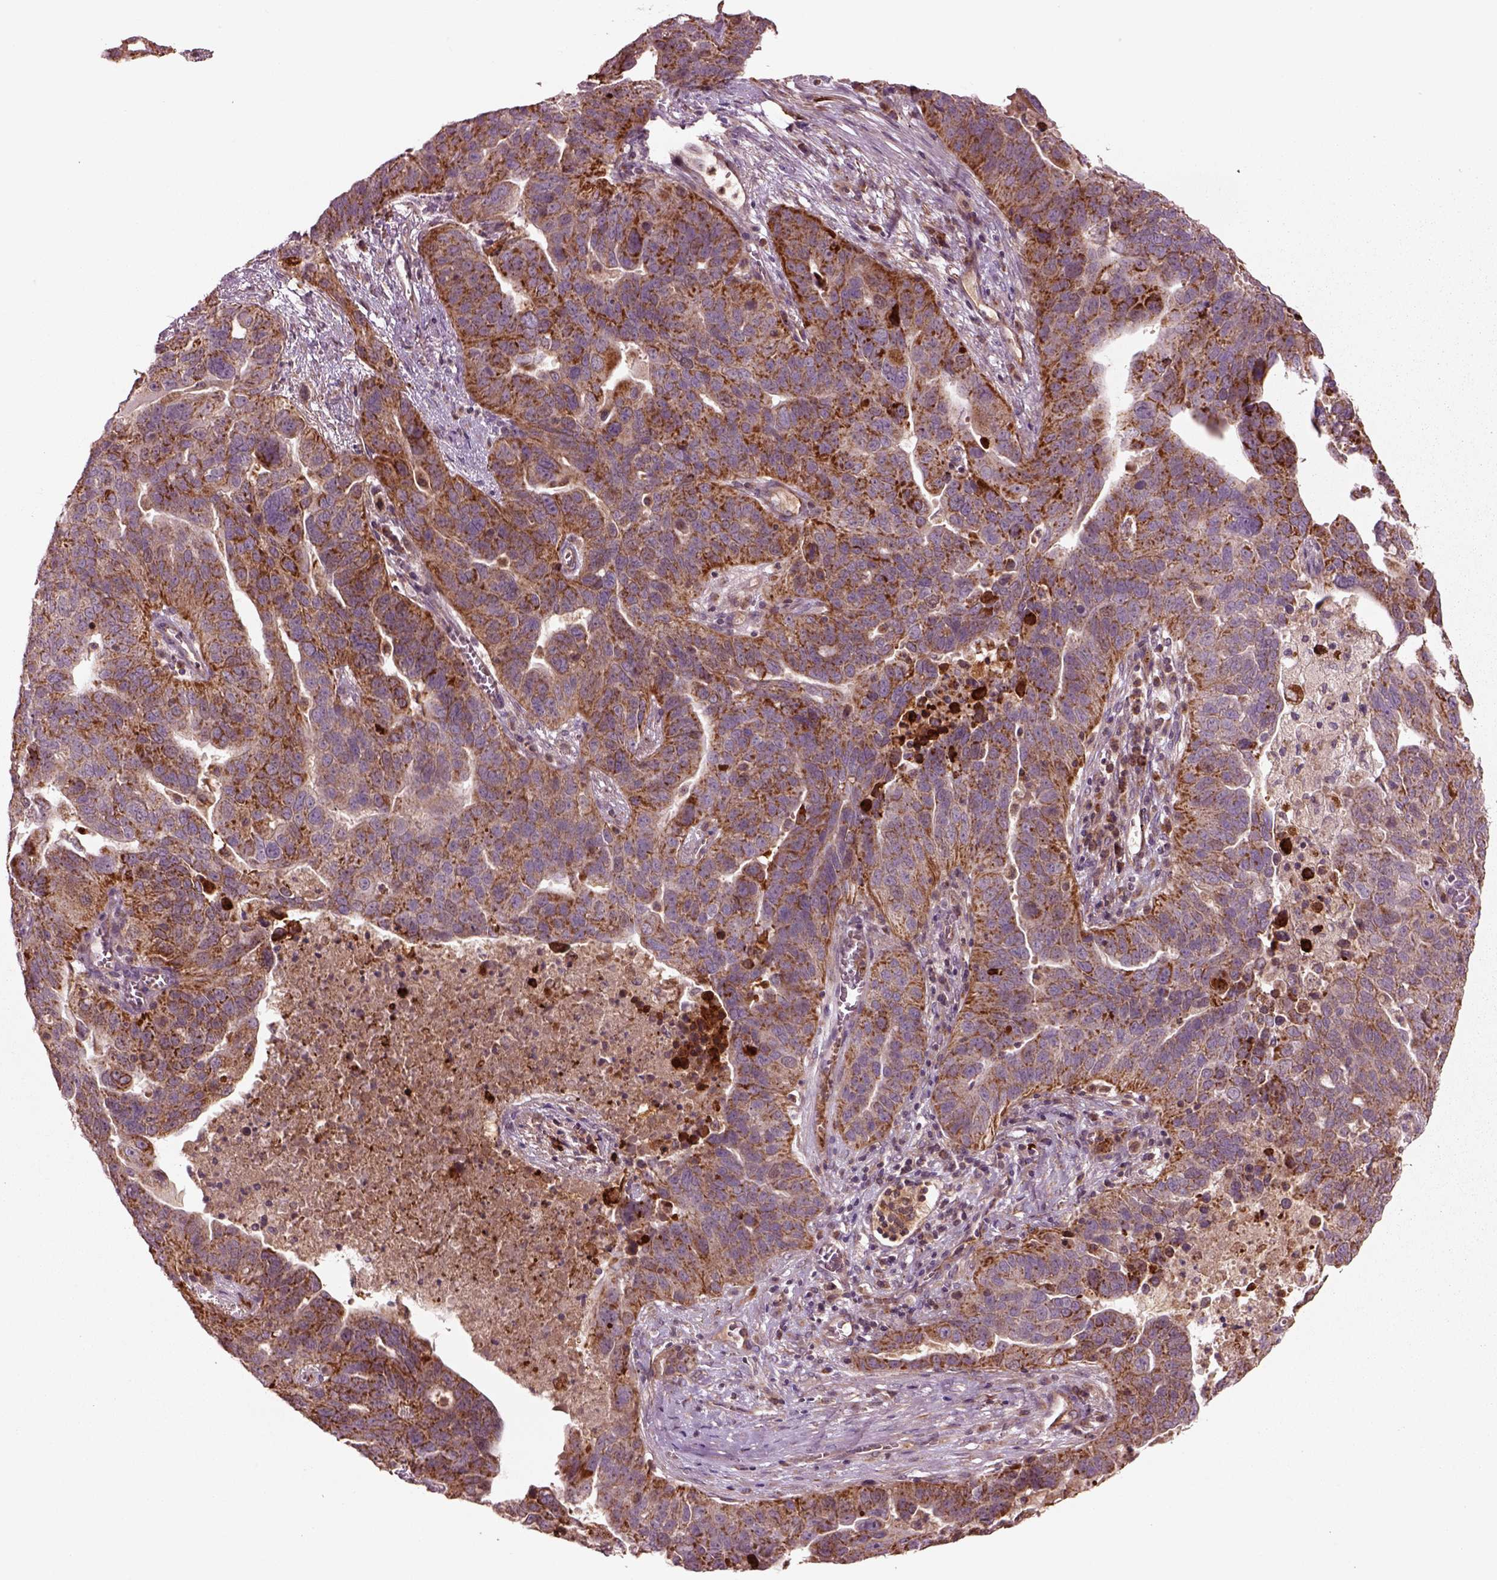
{"staining": {"intensity": "moderate", "quantity": ">75%", "location": "cytoplasmic/membranous"}, "tissue": "ovarian cancer", "cell_type": "Tumor cells", "image_type": "cancer", "snomed": [{"axis": "morphology", "description": "Carcinoma, endometroid"}, {"axis": "topography", "description": "Soft tissue"}, {"axis": "topography", "description": "Ovary"}], "caption": "High-magnification brightfield microscopy of endometroid carcinoma (ovarian) stained with DAB (3,3'-diaminobenzidine) (brown) and counterstained with hematoxylin (blue). tumor cells exhibit moderate cytoplasmic/membranous staining is identified in about>75% of cells.", "gene": "SLC25A5", "patient": {"sex": "female", "age": 52}}